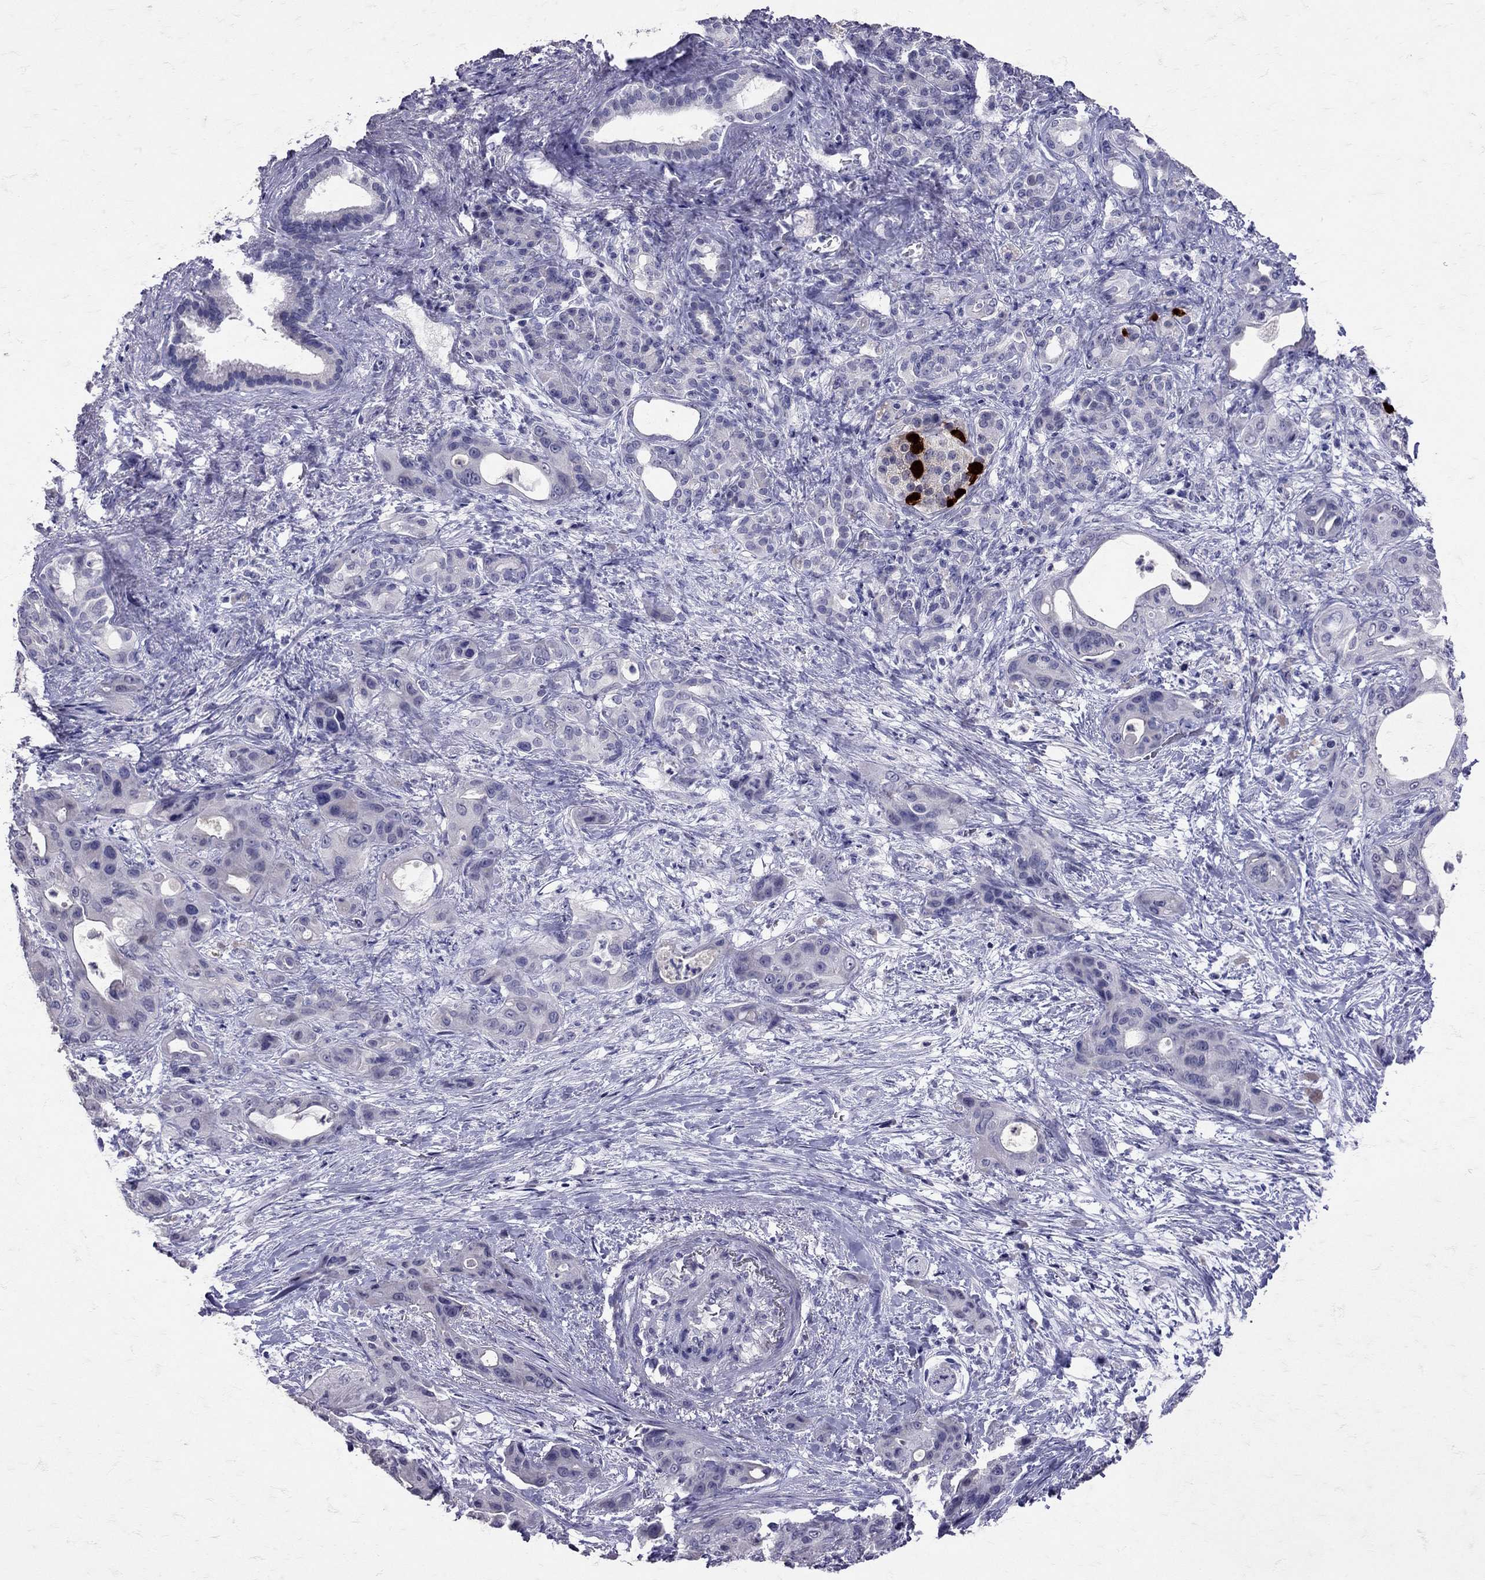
{"staining": {"intensity": "negative", "quantity": "none", "location": "none"}, "tissue": "pancreatic cancer", "cell_type": "Tumor cells", "image_type": "cancer", "snomed": [{"axis": "morphology", "description": "Adenocarcinoma, NOS"}, {"axis": "topography", "description": "Pancreas"}], "caption": "Photomicrograph shows no protein positivity in tumor cells of pancreatic cancer tissue.", "gene": "SST", "patient": {"sex": "male", "age": 71}}